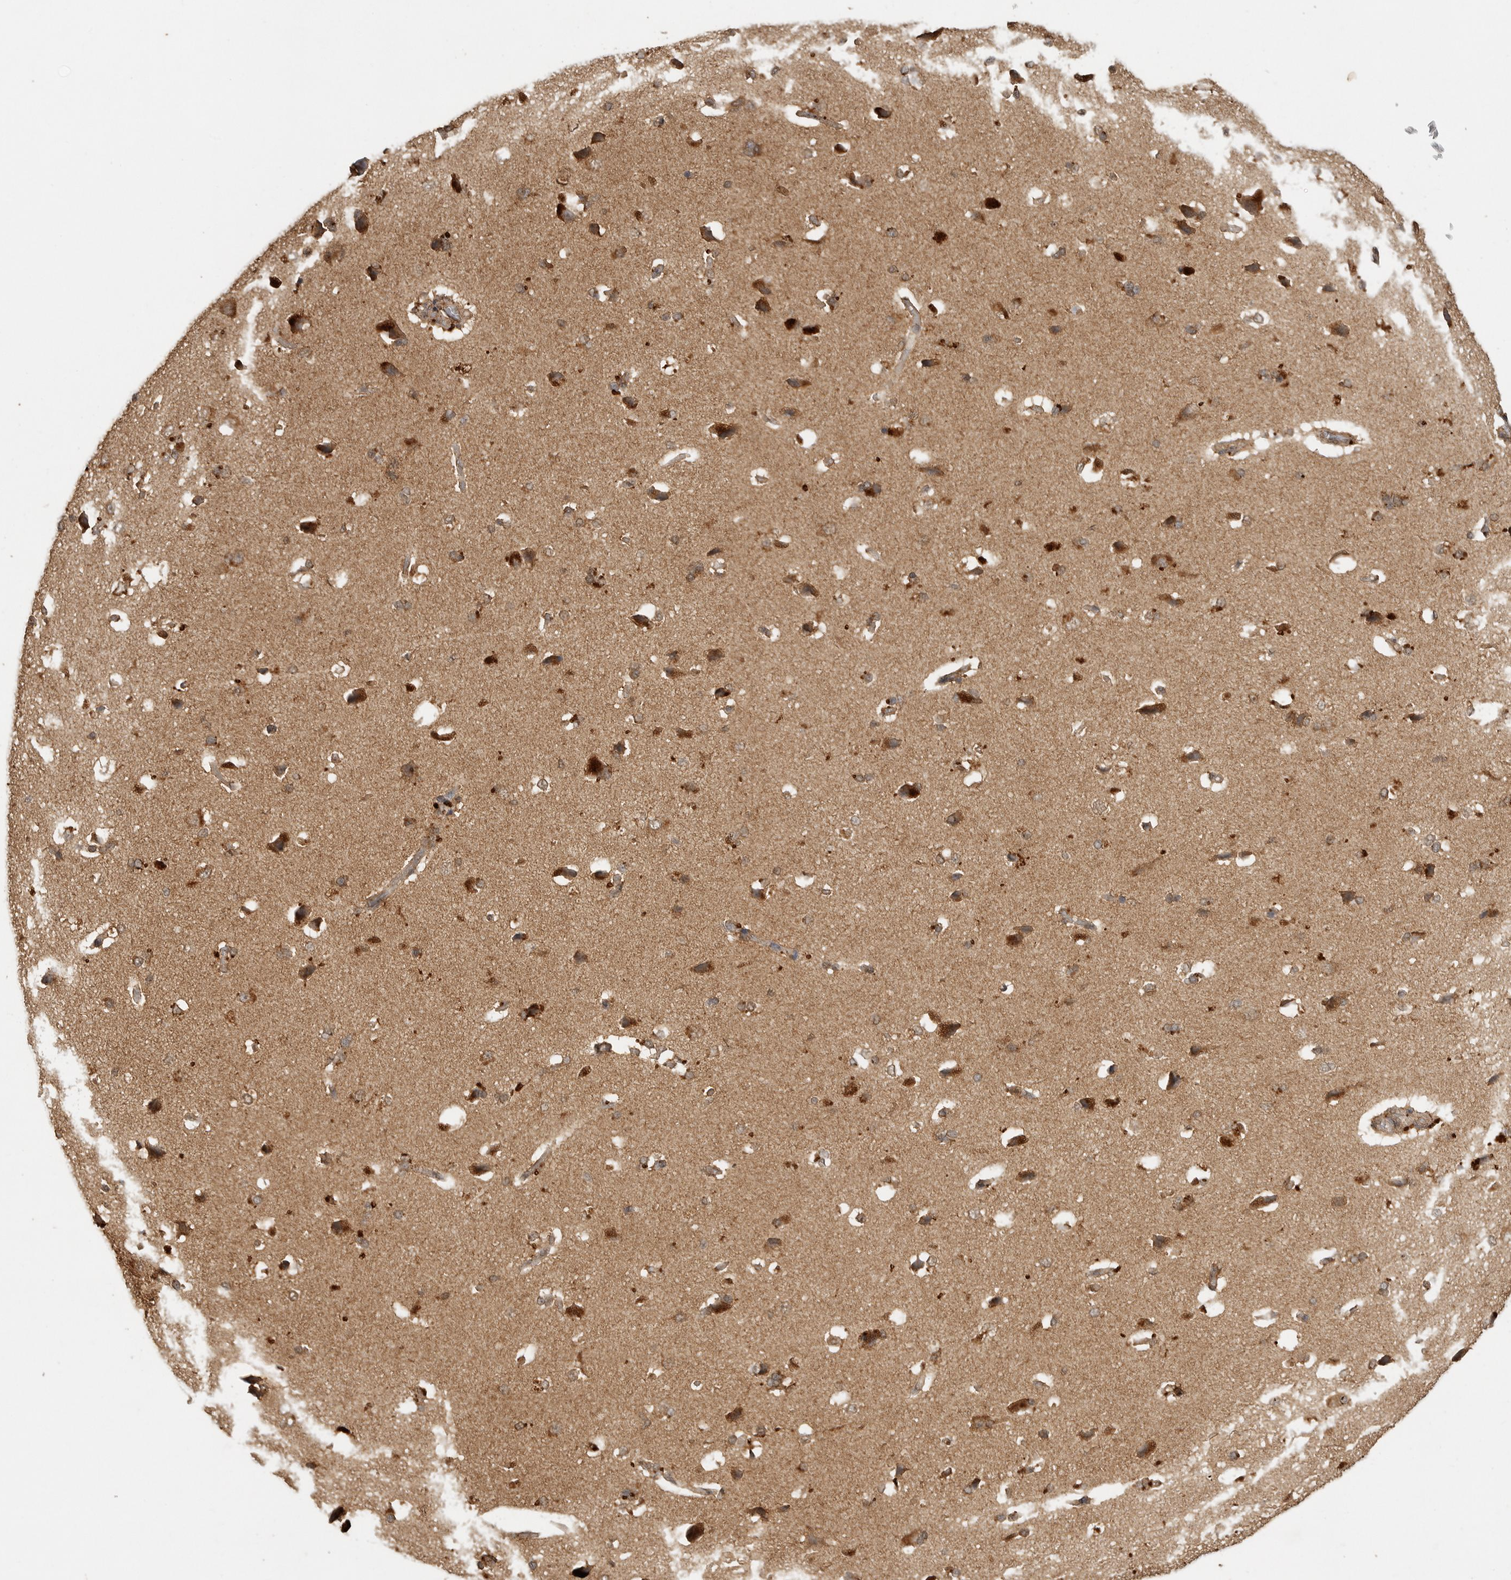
{"staining": {"intensity": "moderate", "quantity": ">75%", "location": "cytoplasmic/membranous"}, "tissue": "cerebral cortex", "cell_type": "Endothelial cells", "image_type": "normal", "snomed": [{"axis": "morphology", "description": "Normal tissue, NOS"}, {"axis": "topography", "description": "Cerebral cortex"}], "caption": "Benign cerebral cortex demonstrates moderate cytoplasmic/membranous positivity in about >75% of endothelial cells, visualized by immunohistochemistry.", "gene": "ICOSLG", "patient": {"sex": "male", "age": 62}}